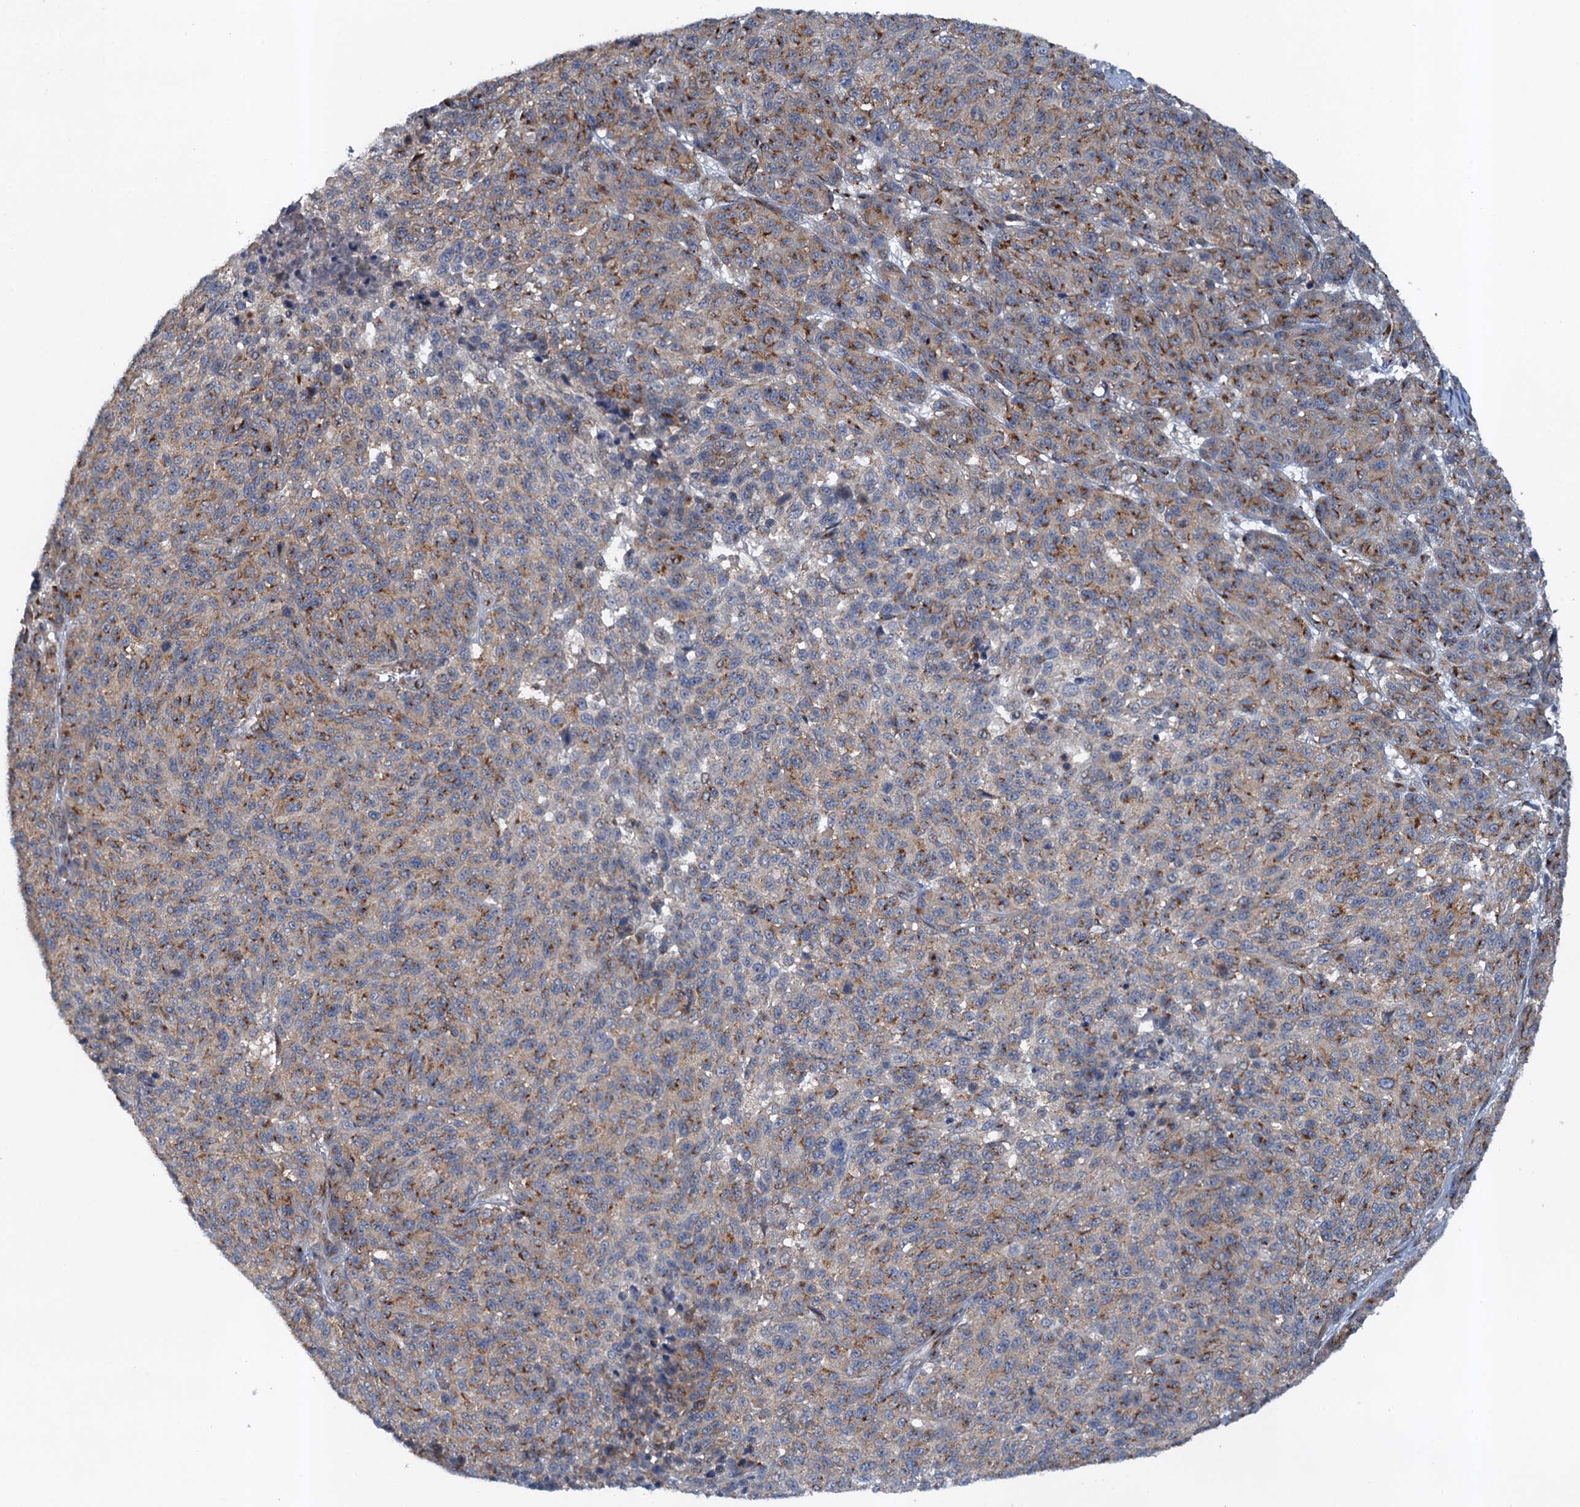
{"staining": {"intensity": "weak", "quantity": "25%-75%", "location": "cytoplasmic/membranous"}, "tissue": "melanoma", "cell_type": "Tumor cells", "image_type": "cancer", "snomed": [{"axis": "morphology", "description": "Malignant melanoma, NOS"}, {"axis": "topography", "description": "Skin"}], "caption": "An image of melanoma stained for a protein shows weak cytoplasmic/membranous brown staining in tumor cells. The protein is stained brown, and the nuclei are stained in blue (DAB (3,3'-diaminobenzidine) IHC with brightfield microscopy, high magnification).", "gene": "NBEA", "patient": {"sex": "male", "age": 49}}